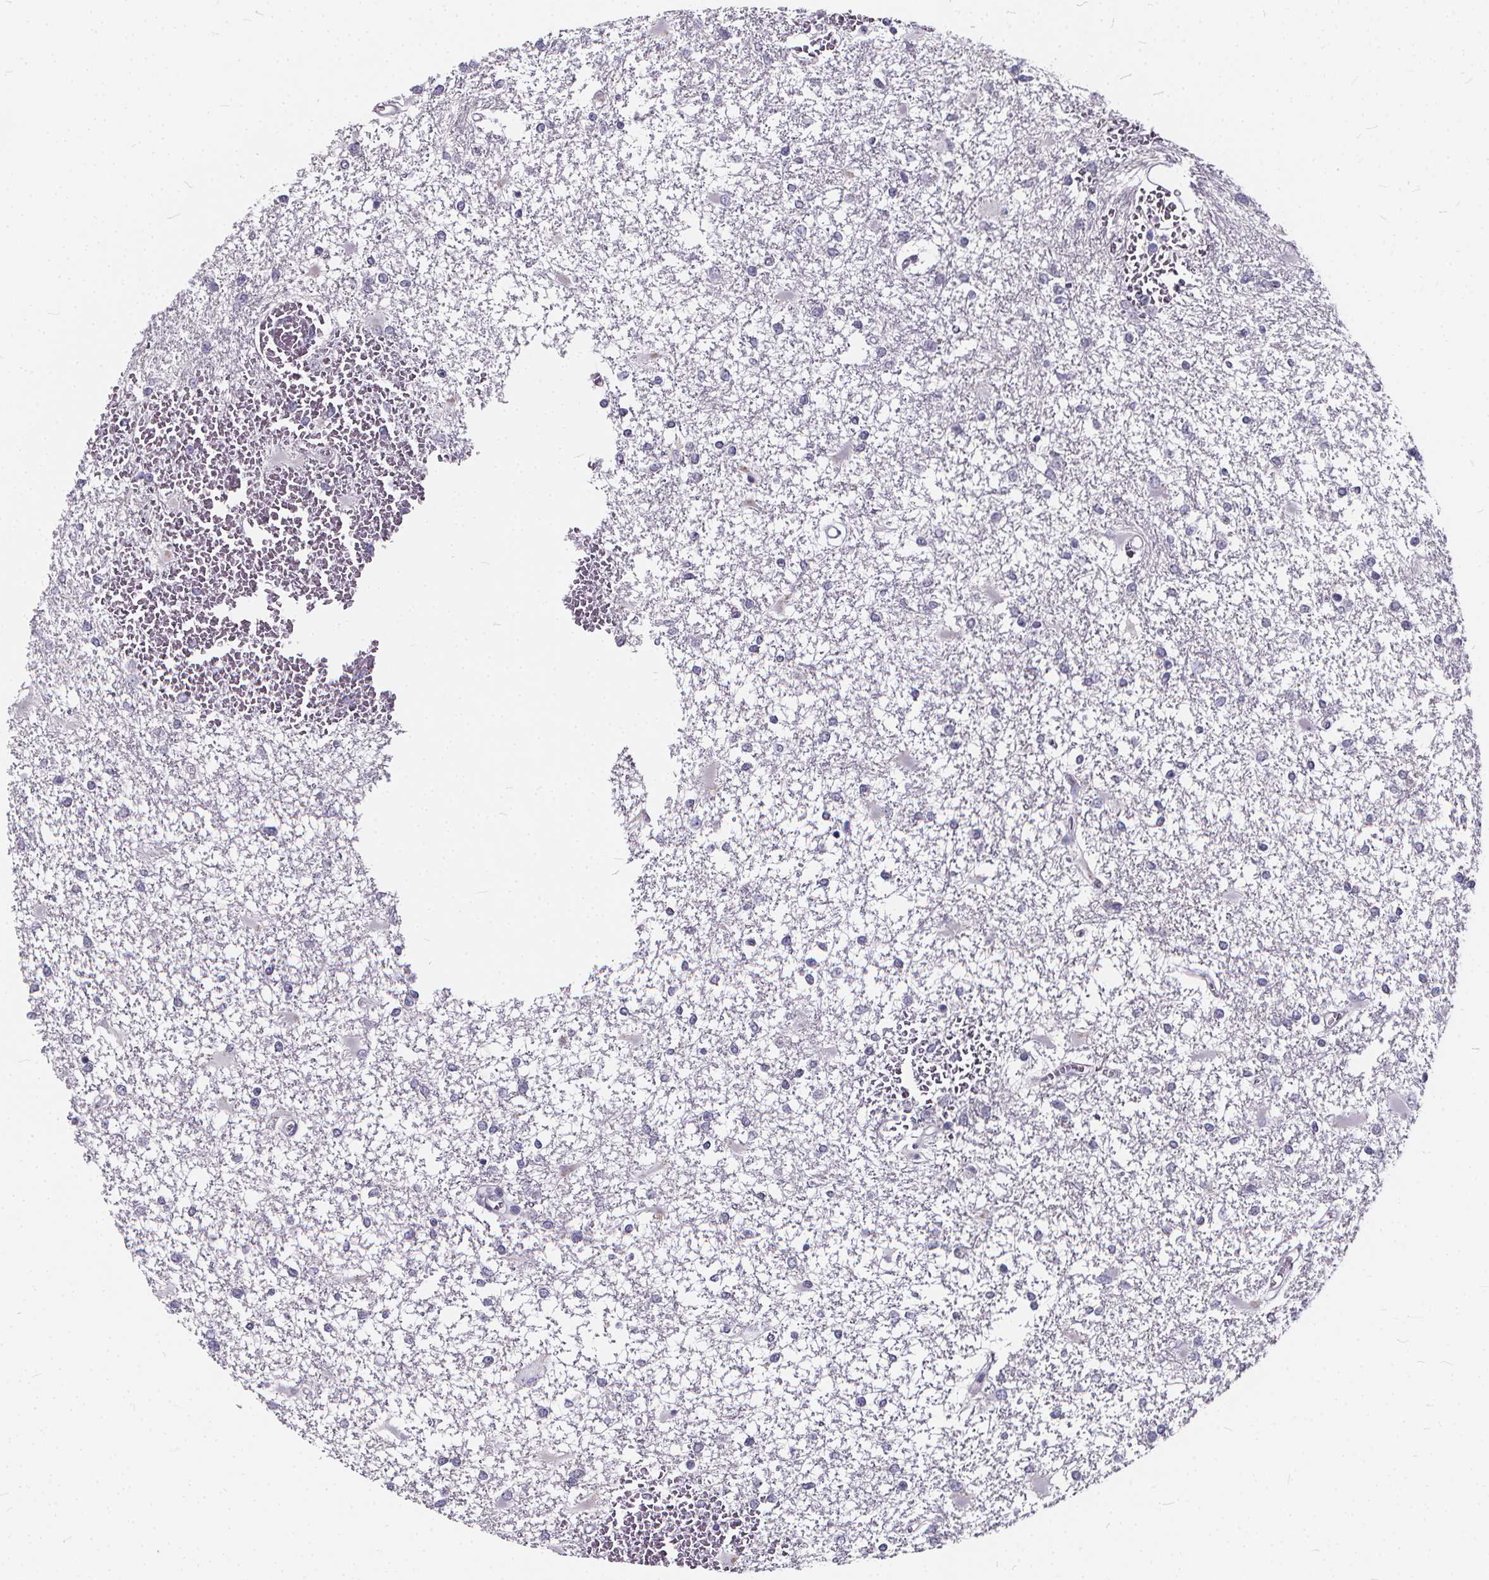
{"staining": {"intensity": "negative", "quantity": "none", "location": "none"}, "tissue": "glioma", "cell_type": "Tumor cells", "image_type": "cancer", "snomed": [{"axis": "morphology", "description": "Glioma, malignant, High grade"}, {"axis": "topography", "description": "Cerebral cortex"}], "caption": "High power microscopy photomicrograph of an IHC image of glioma, revealing no significant expression in tumor cells.", "gene": "SPEF2", "patient": {"sex": "male", "age": 79}}